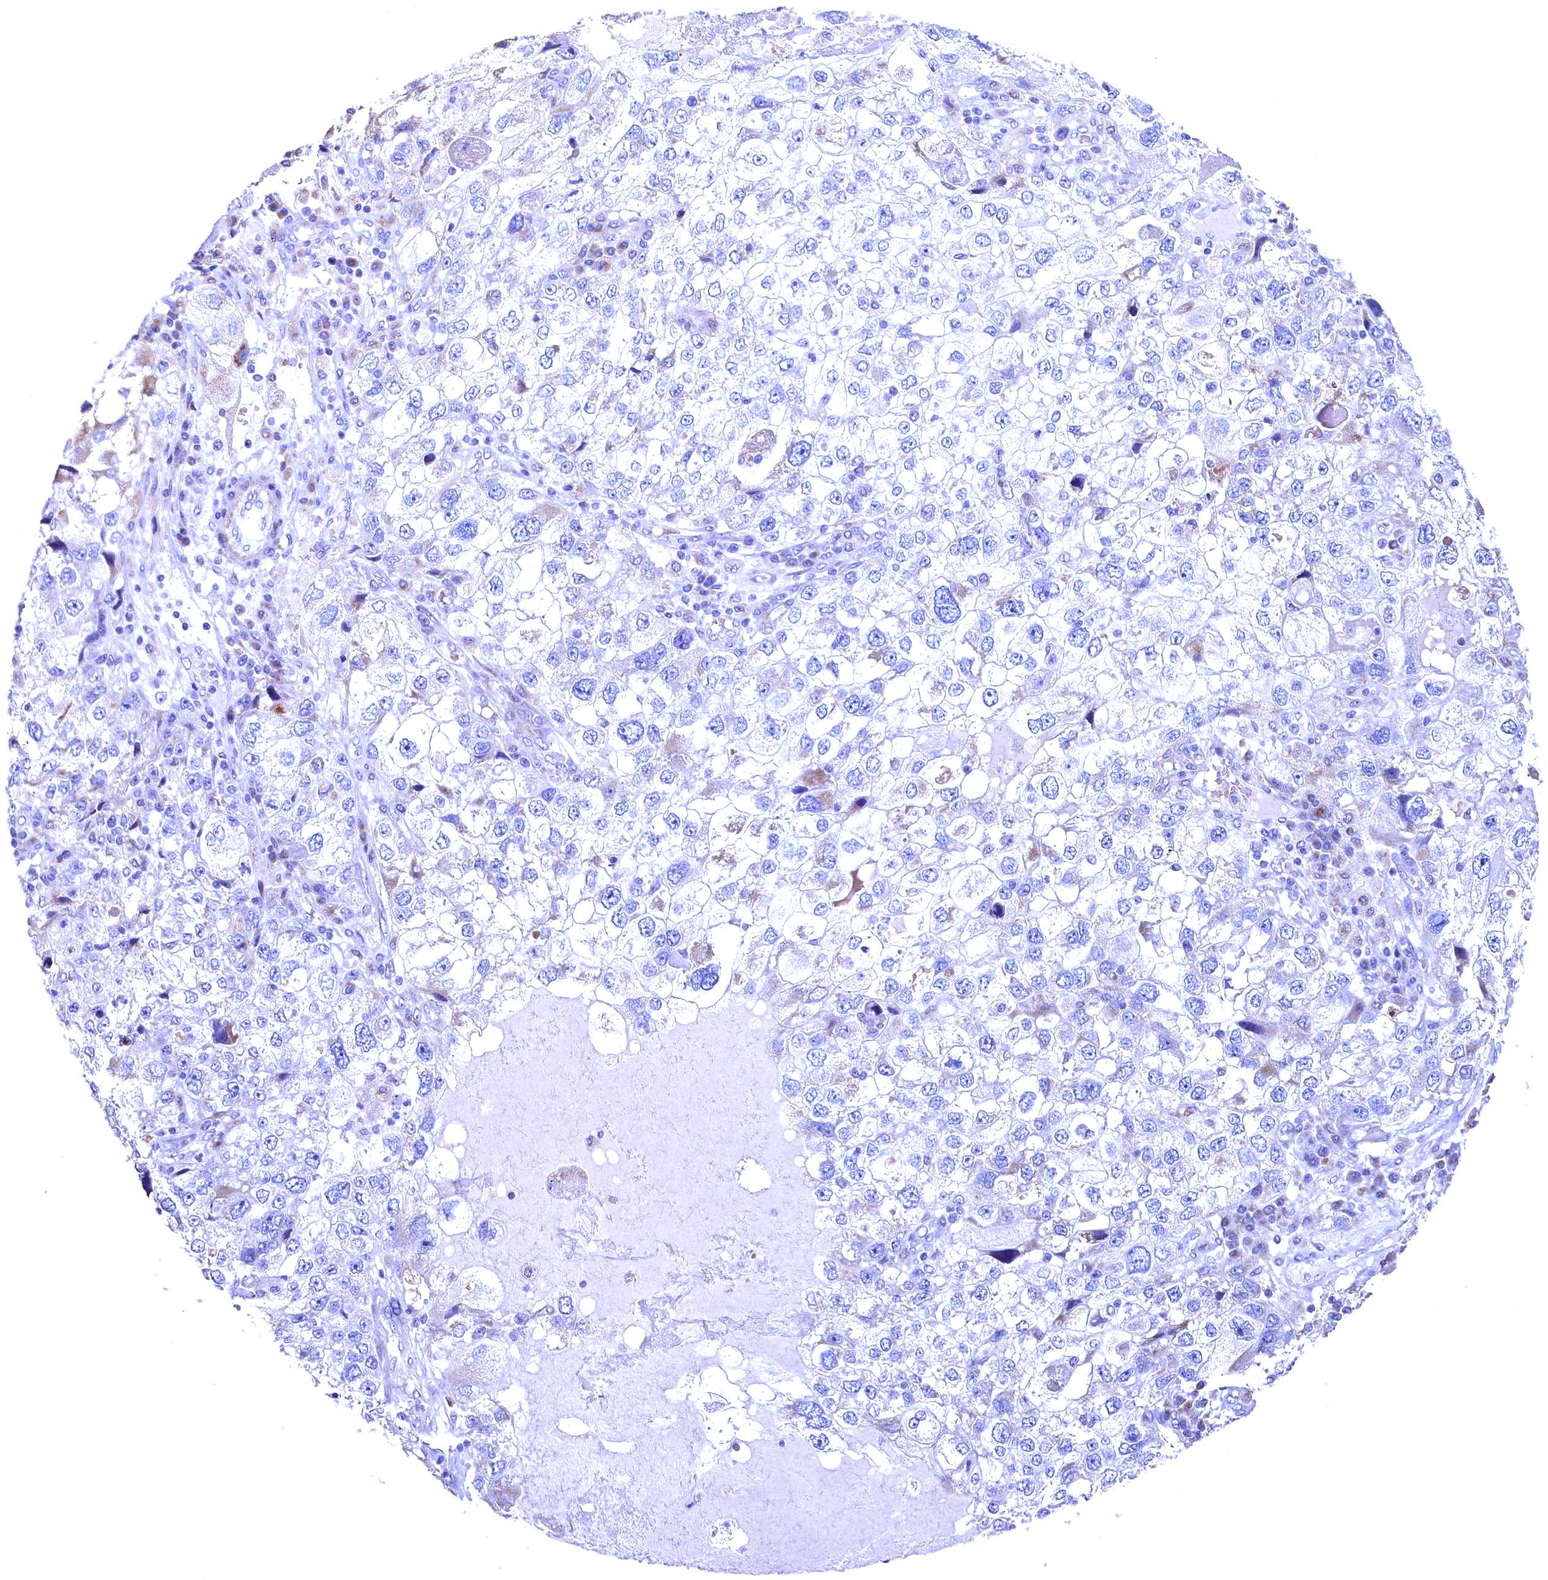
{"staining": {"intensity": "negative", "quantity": "none", "location": "none"}, "tissue": "endometrial cancer", "cell_type": "Tumor cells", "image_type": "cancer", "snomed": [{"axis": "morphology", "description": "Adenocarcinoma, NOS"}, {"axis": "topography", "description": "Endometrium"}], "caption": "The IHC image has no significant expression in tumor cells of endometrial cancer tissue. The staining was performed using DAB to visualize the protein expression in brown, while the nuclei were stained in blue with hematoxylin (Magnification: 20x).", "gene": "GPR108", "patient": {"sex": "female", "age": 49}}